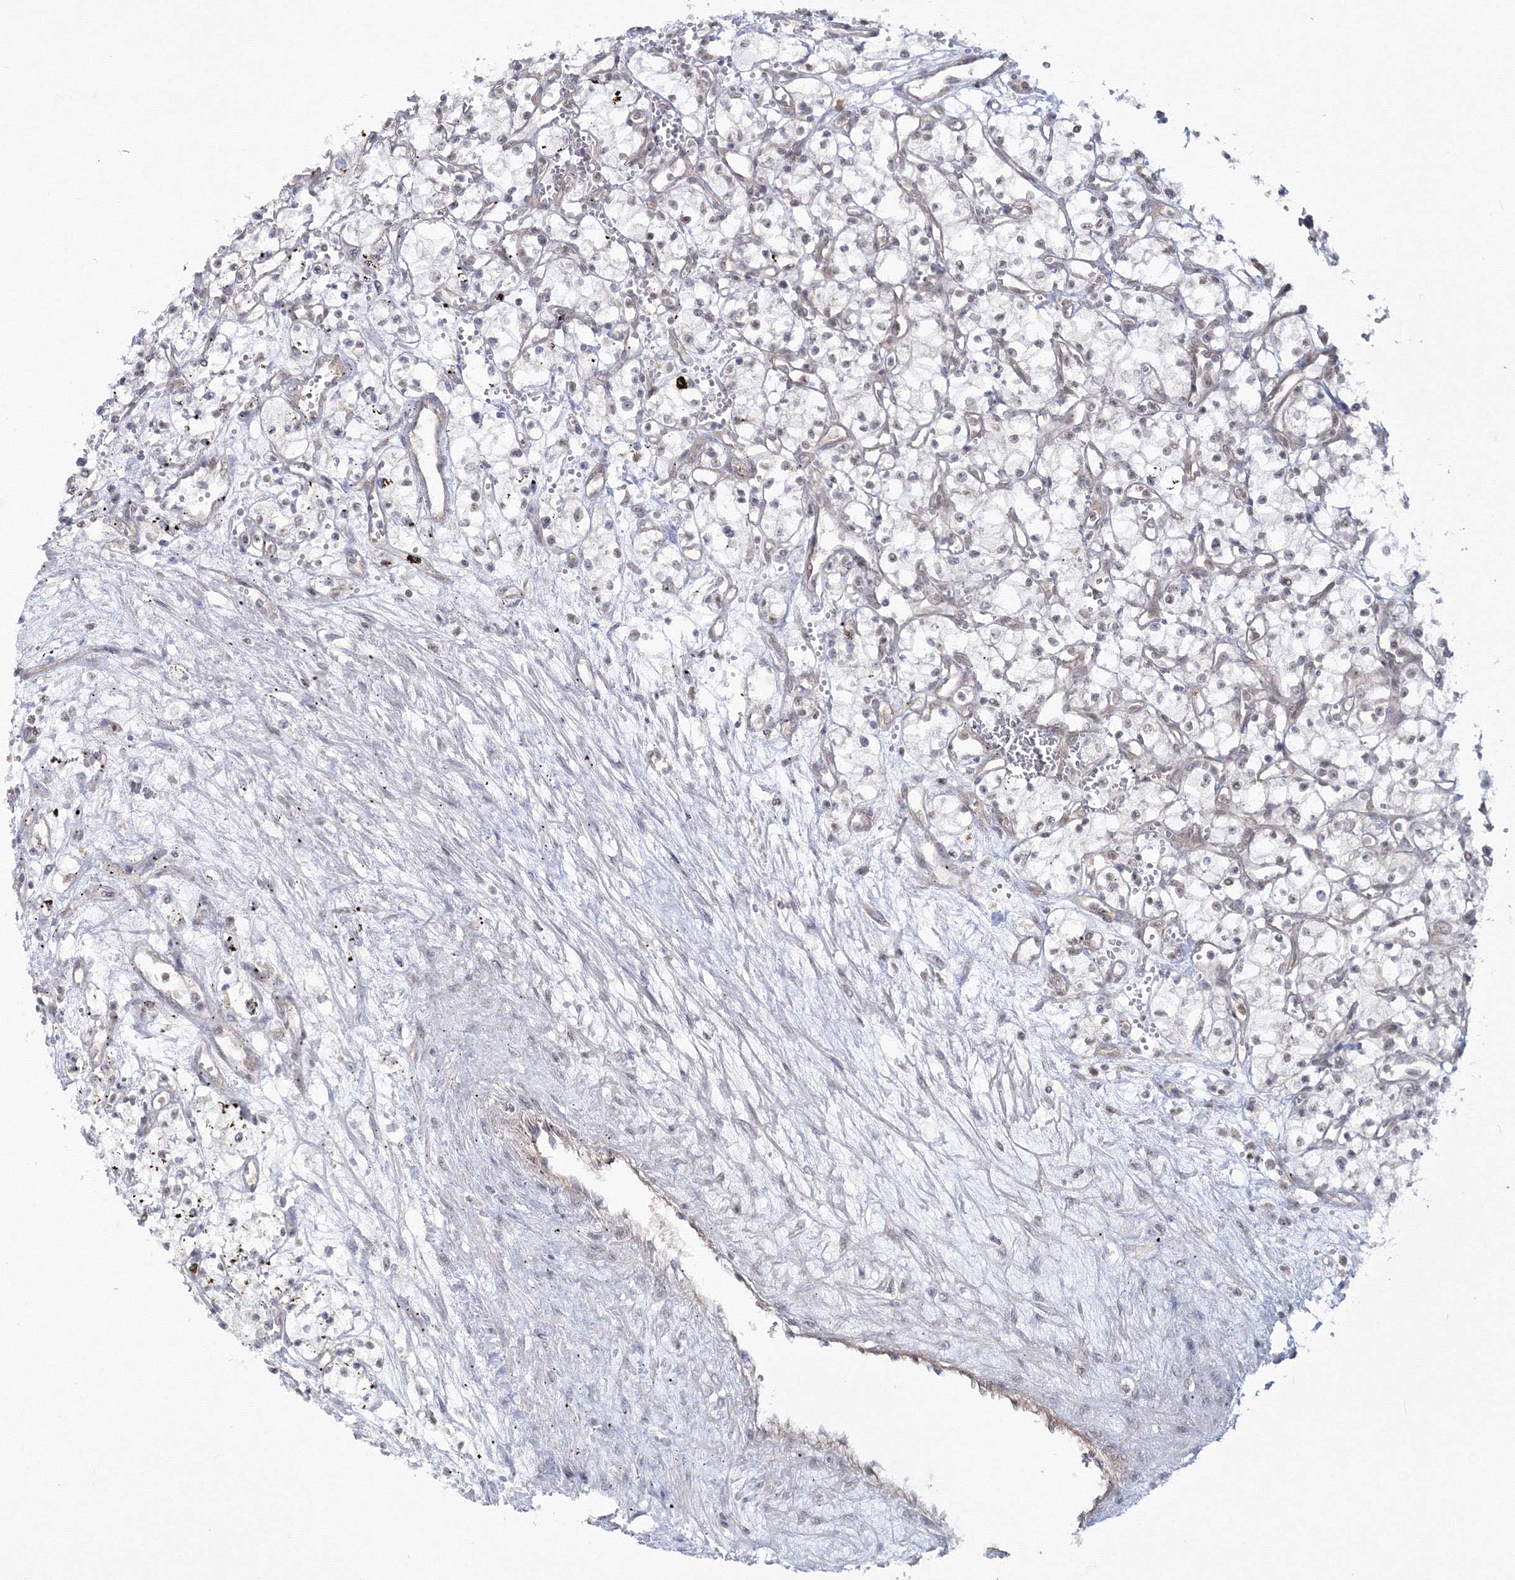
{"staining": {"intensity": "negative", "quantity": "none", "location": "none"}, "tissue": "renal cancer", "cell_type": "Tumor cells", "image_type": "cancer", "snomed": [{"axis": "morphology", "description": "Adenocarcinoma, NOS"}, {"axis": "topography", "description": "Kidney"}], "caption": "An immunohistochemistry micrograph of renal adenocarcinoma is shown. There is no staining in tumor cells of renal adenocarcinoma.", "gene": "ZFAND6", "patient": {"sex": "male", "age": 59}}